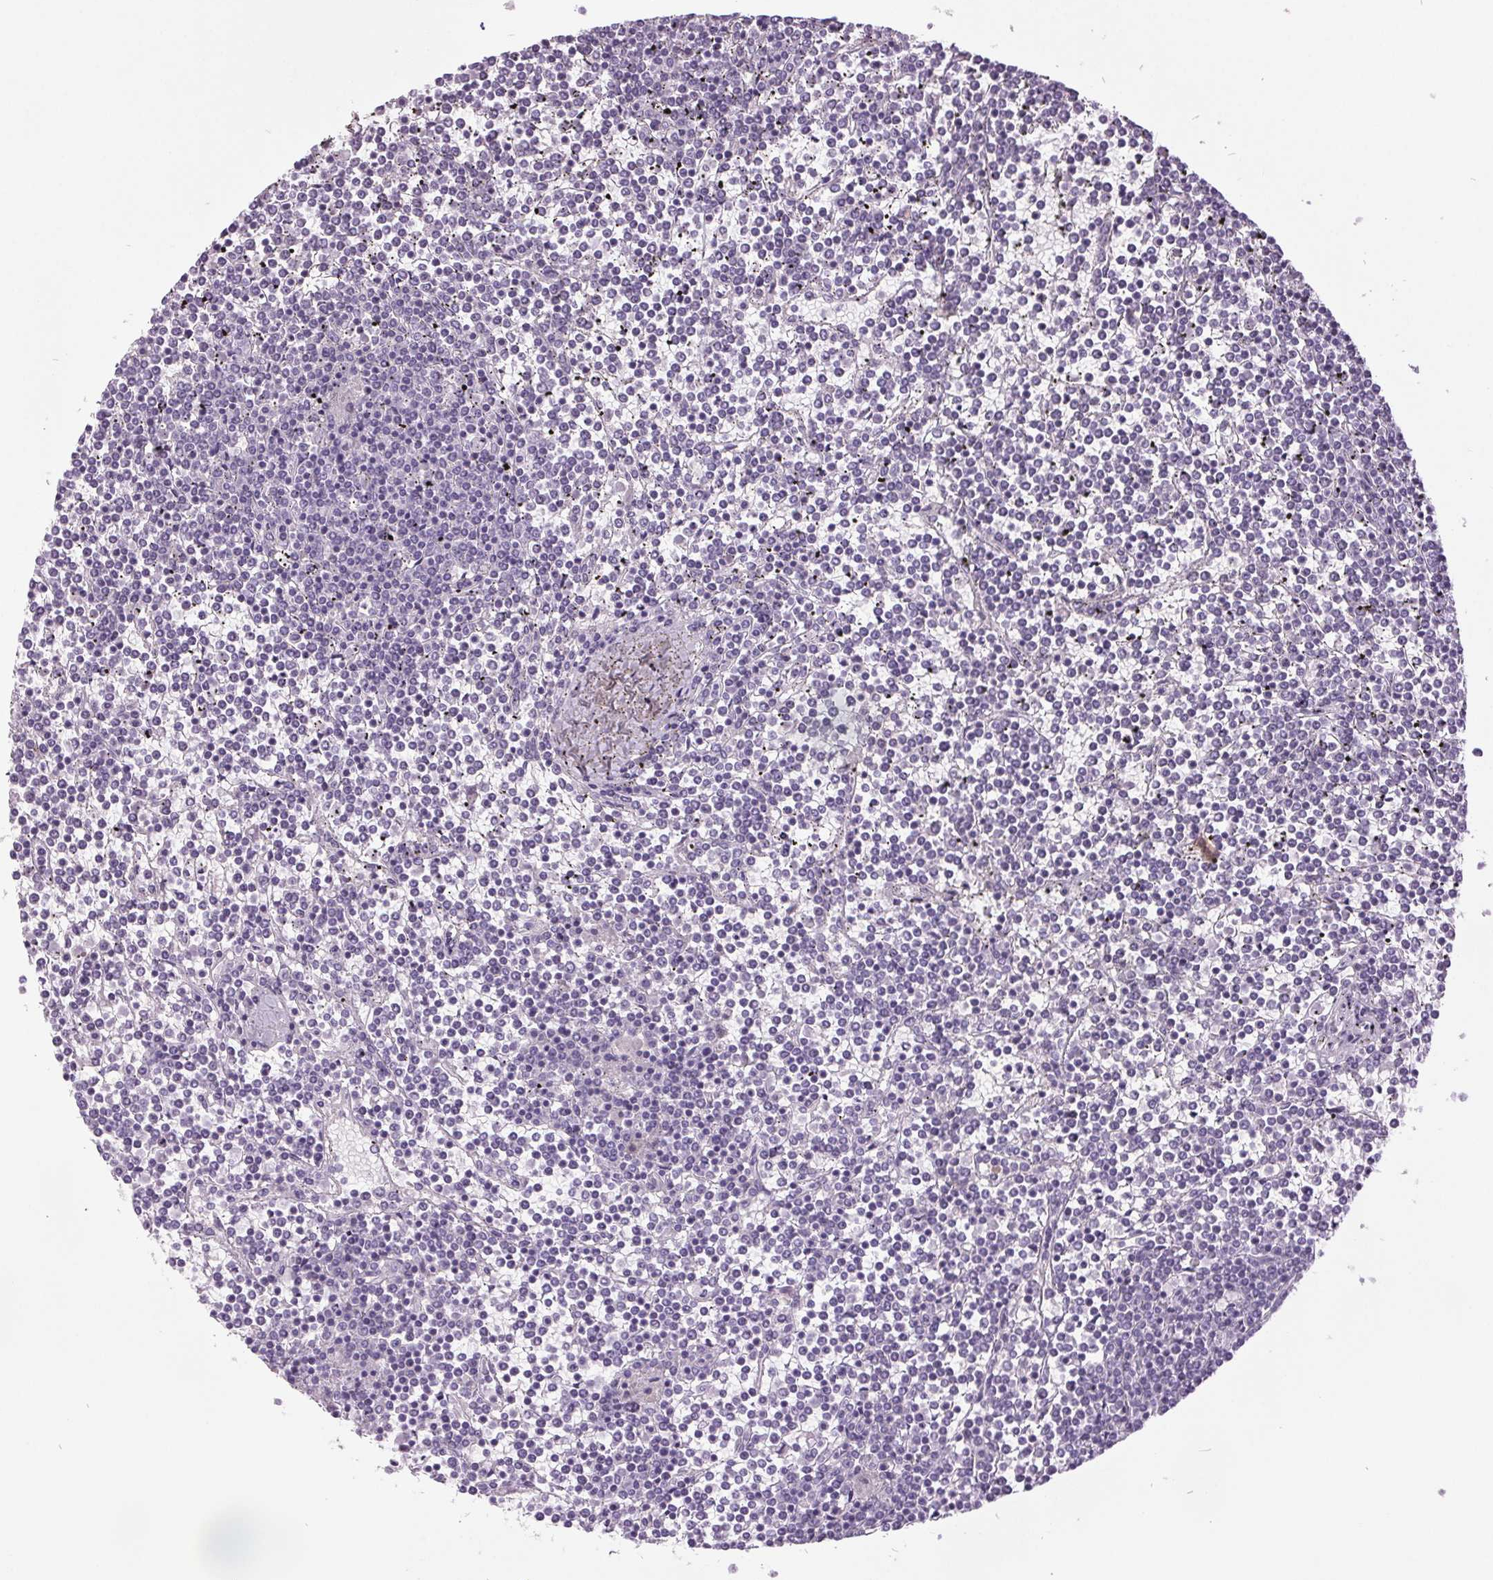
{"staining": {"intensity": "negative", "quantity": "none", "location": "none"}, "tissue": "lymphoma", "cell_type": "Tumor cells", "image_type": "cancer", "snomed": [{"axis": "morphology", "description": "Malignant lymphoma, non-Hodgkin's type, Low grade"}, {"axis": "topography", "description": "Spleen"}], "caption": "A high-resolution photomicrograph shows immunohistochemistry (IHC) staining of lymphoma, which reveals no significant staining in tumor cells.", "gene": "C2orf16", "patient": {"sex": "female", "age": 19}}